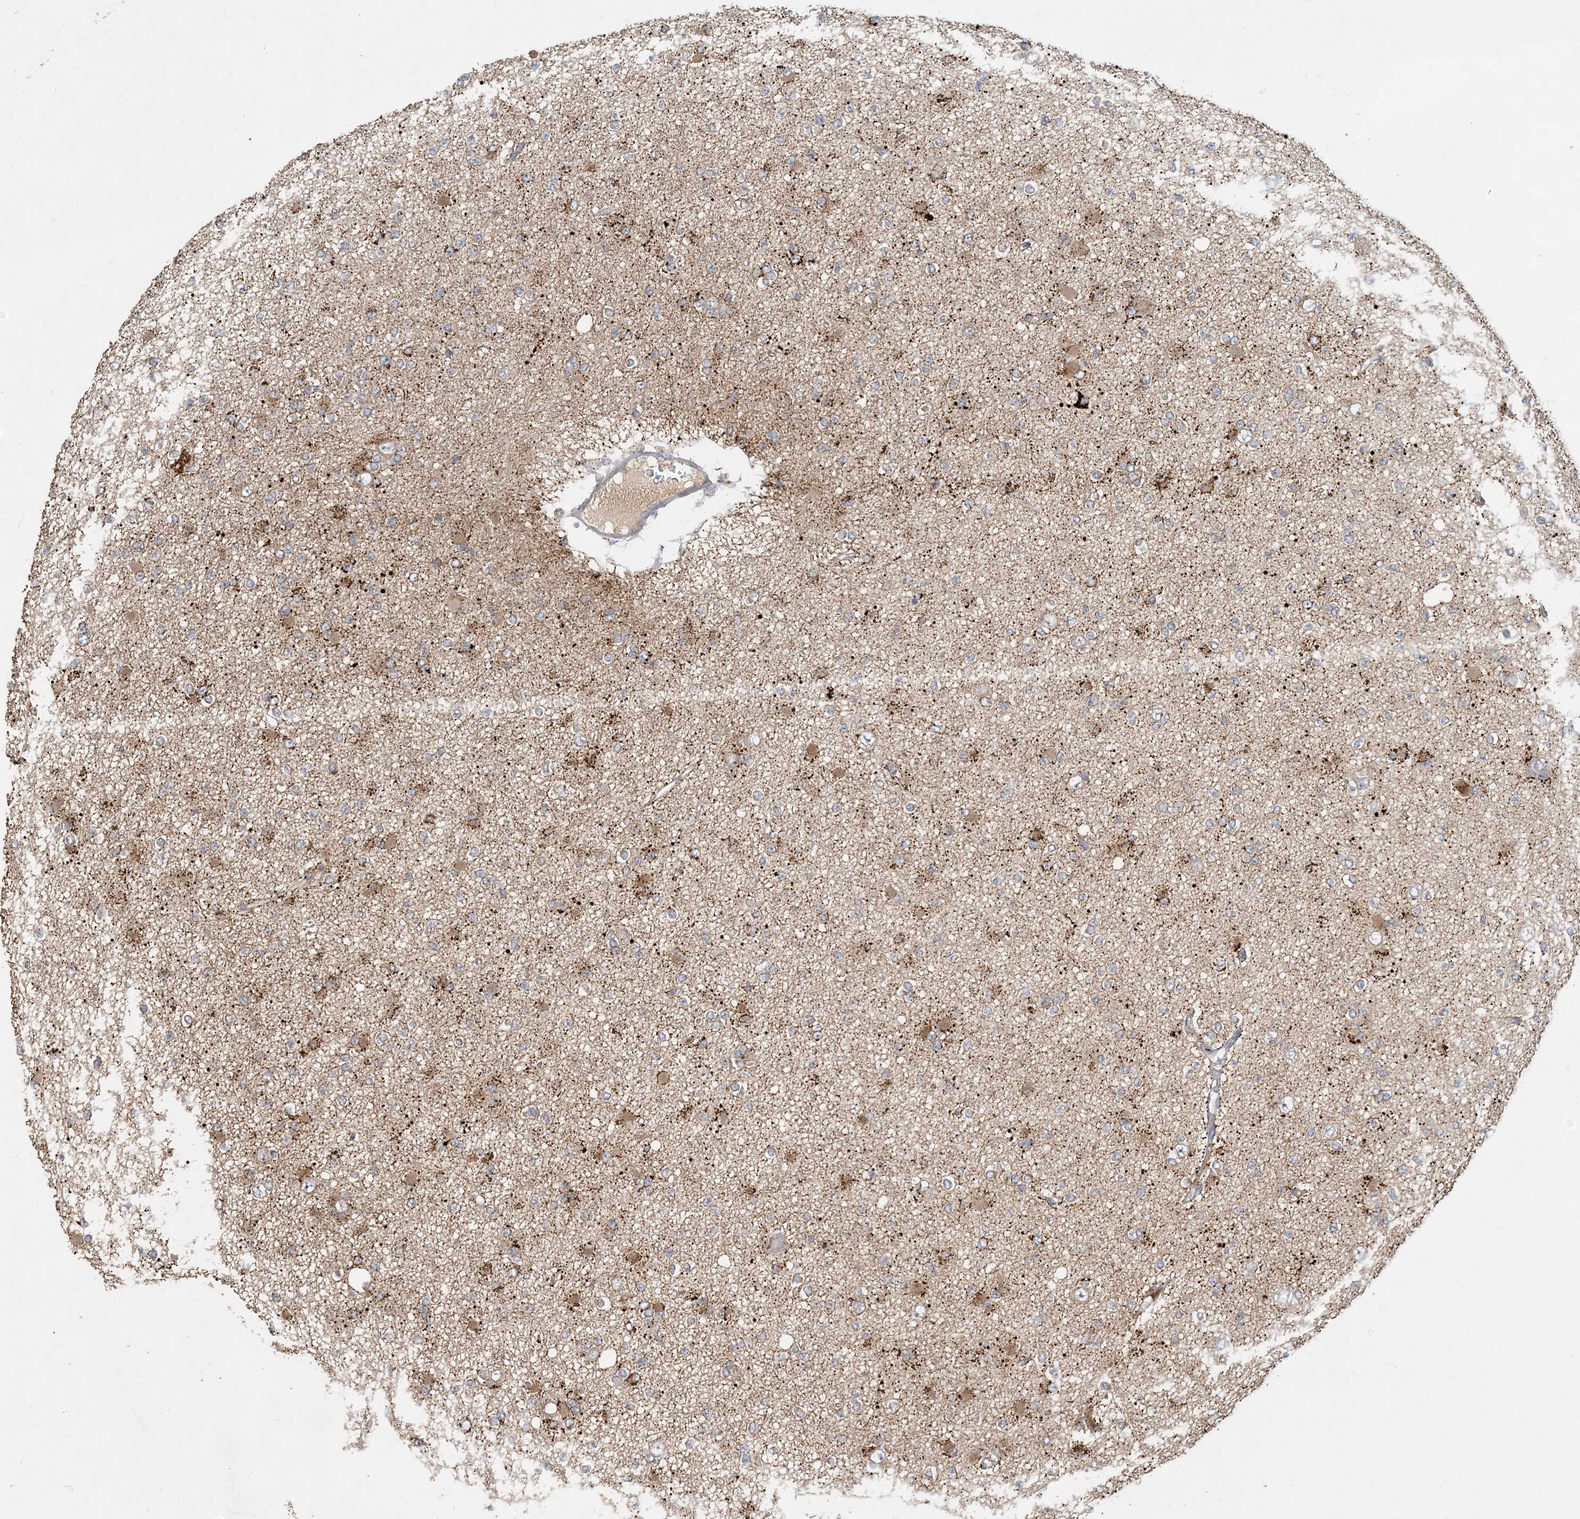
{"staining": {"intensity": "moderate", "quantity": "<25%", "location": "cytoplasmic/membranous"}, "tissue": "glioma", "cell_type": "Tumor cells", "image_type": "cancer", "snomed": [{"axis": "morphology", "description": "Glioma, malignant, Low grade"}, {"axis": "topography", "description": "Brain"}], "caption": "Tumor cells reveal moderate cytoplasmic/membranous staining in approximately <25% of cells in malignant glioma (low-grade). (IHC, brightfield microscopy, high magnification).", "gene": "TRAIP", "patient": {"sex": "female", "age": 22}}